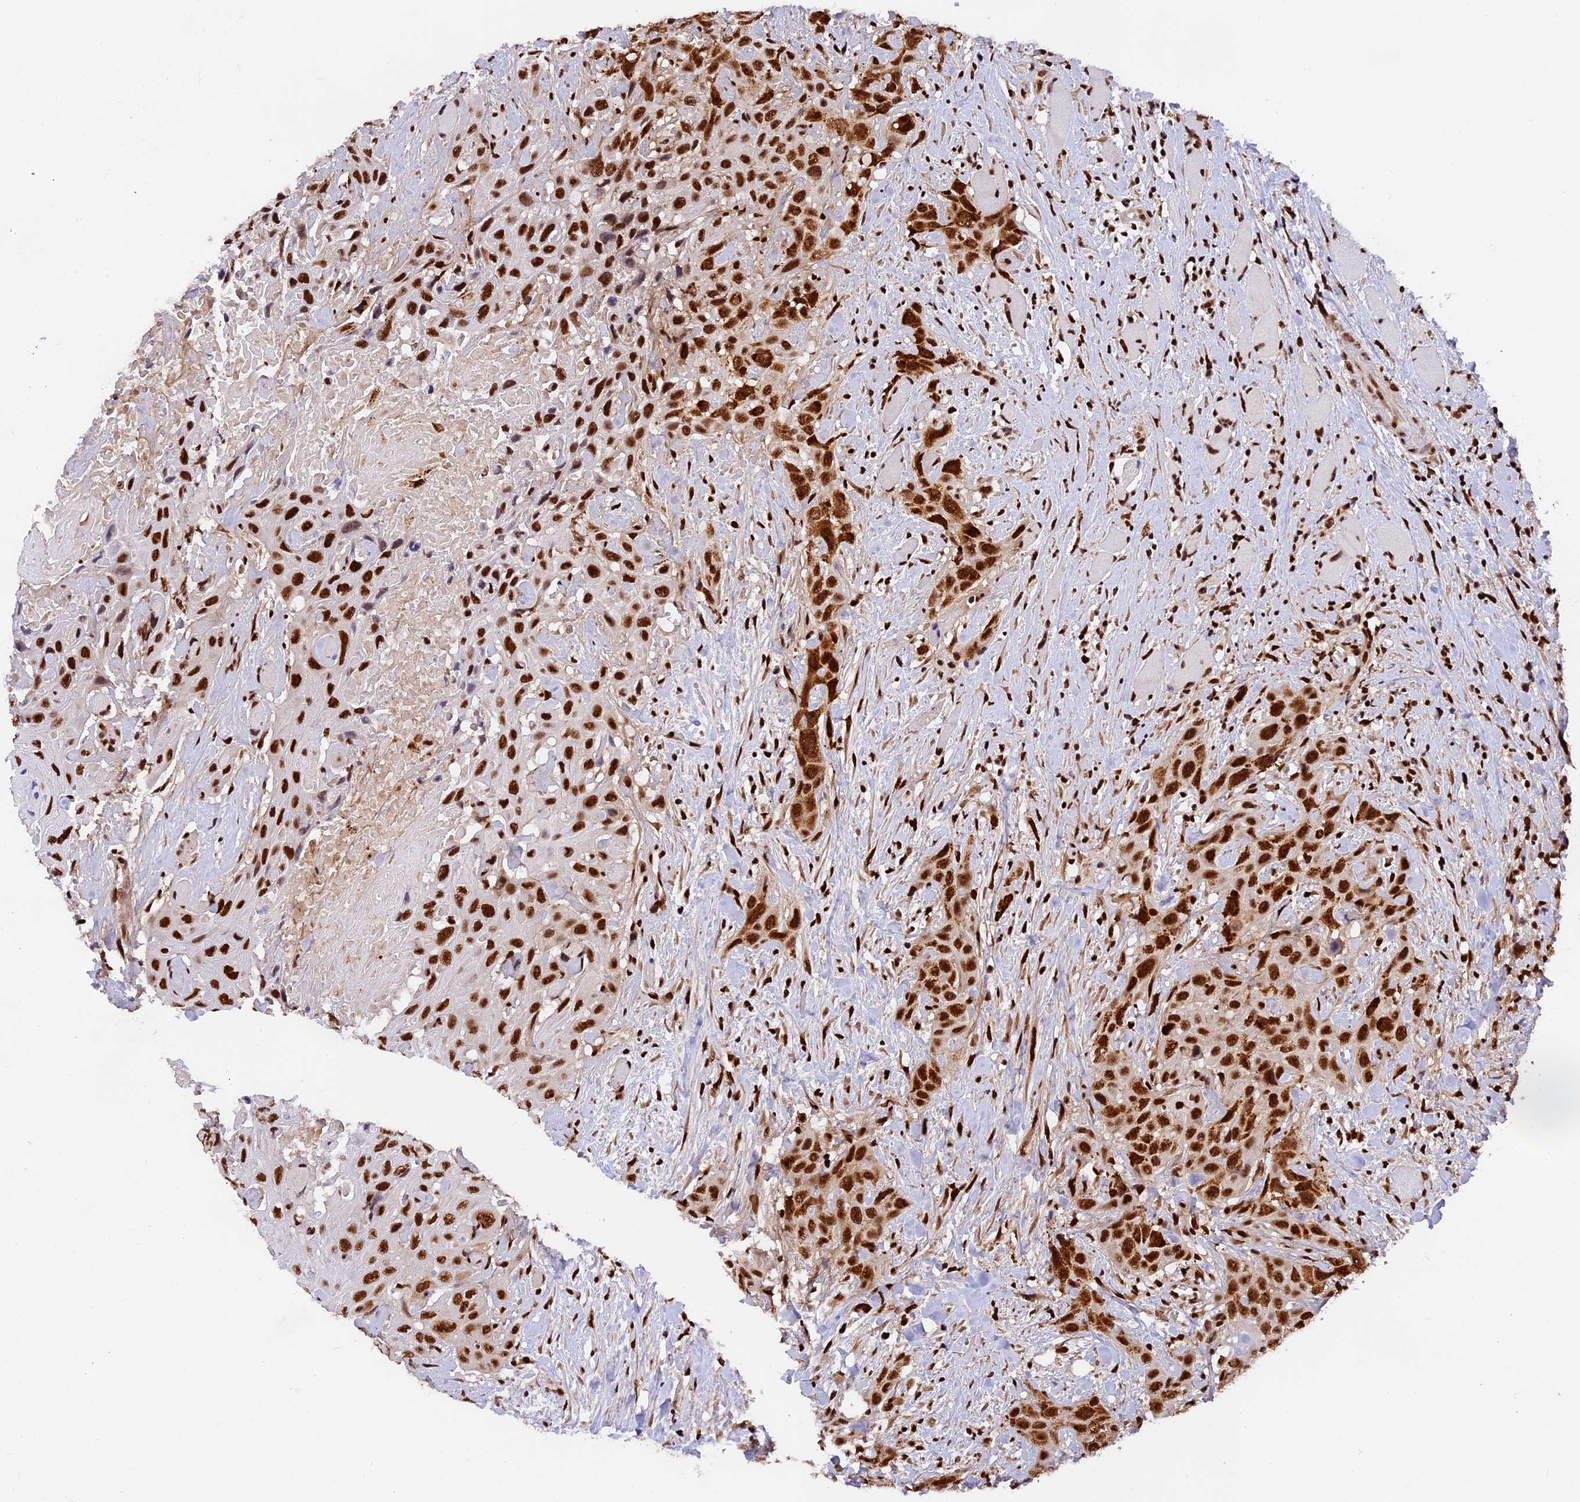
{"staining": {"intensity": "strong", "quantity": ">75%", "location": "nuclear"}, "tissue": "head and neck cancer", "cell_type": "Tumor cells", "image_type": "cancer", "snomed": [{"axis": "morphology", "description": "Squamous cell carcinoma, NOS"}, {"axis": "topography", "description": "Head-Neck"}], "caption": "Head and neck squamous cell carcinoma was stained to show a protein in brown. There is high levels of strong nuclear positivity in about >75% of tumor cells.", "gene": "RAMAC", "patient": {"sex": "male", "age": 81}}